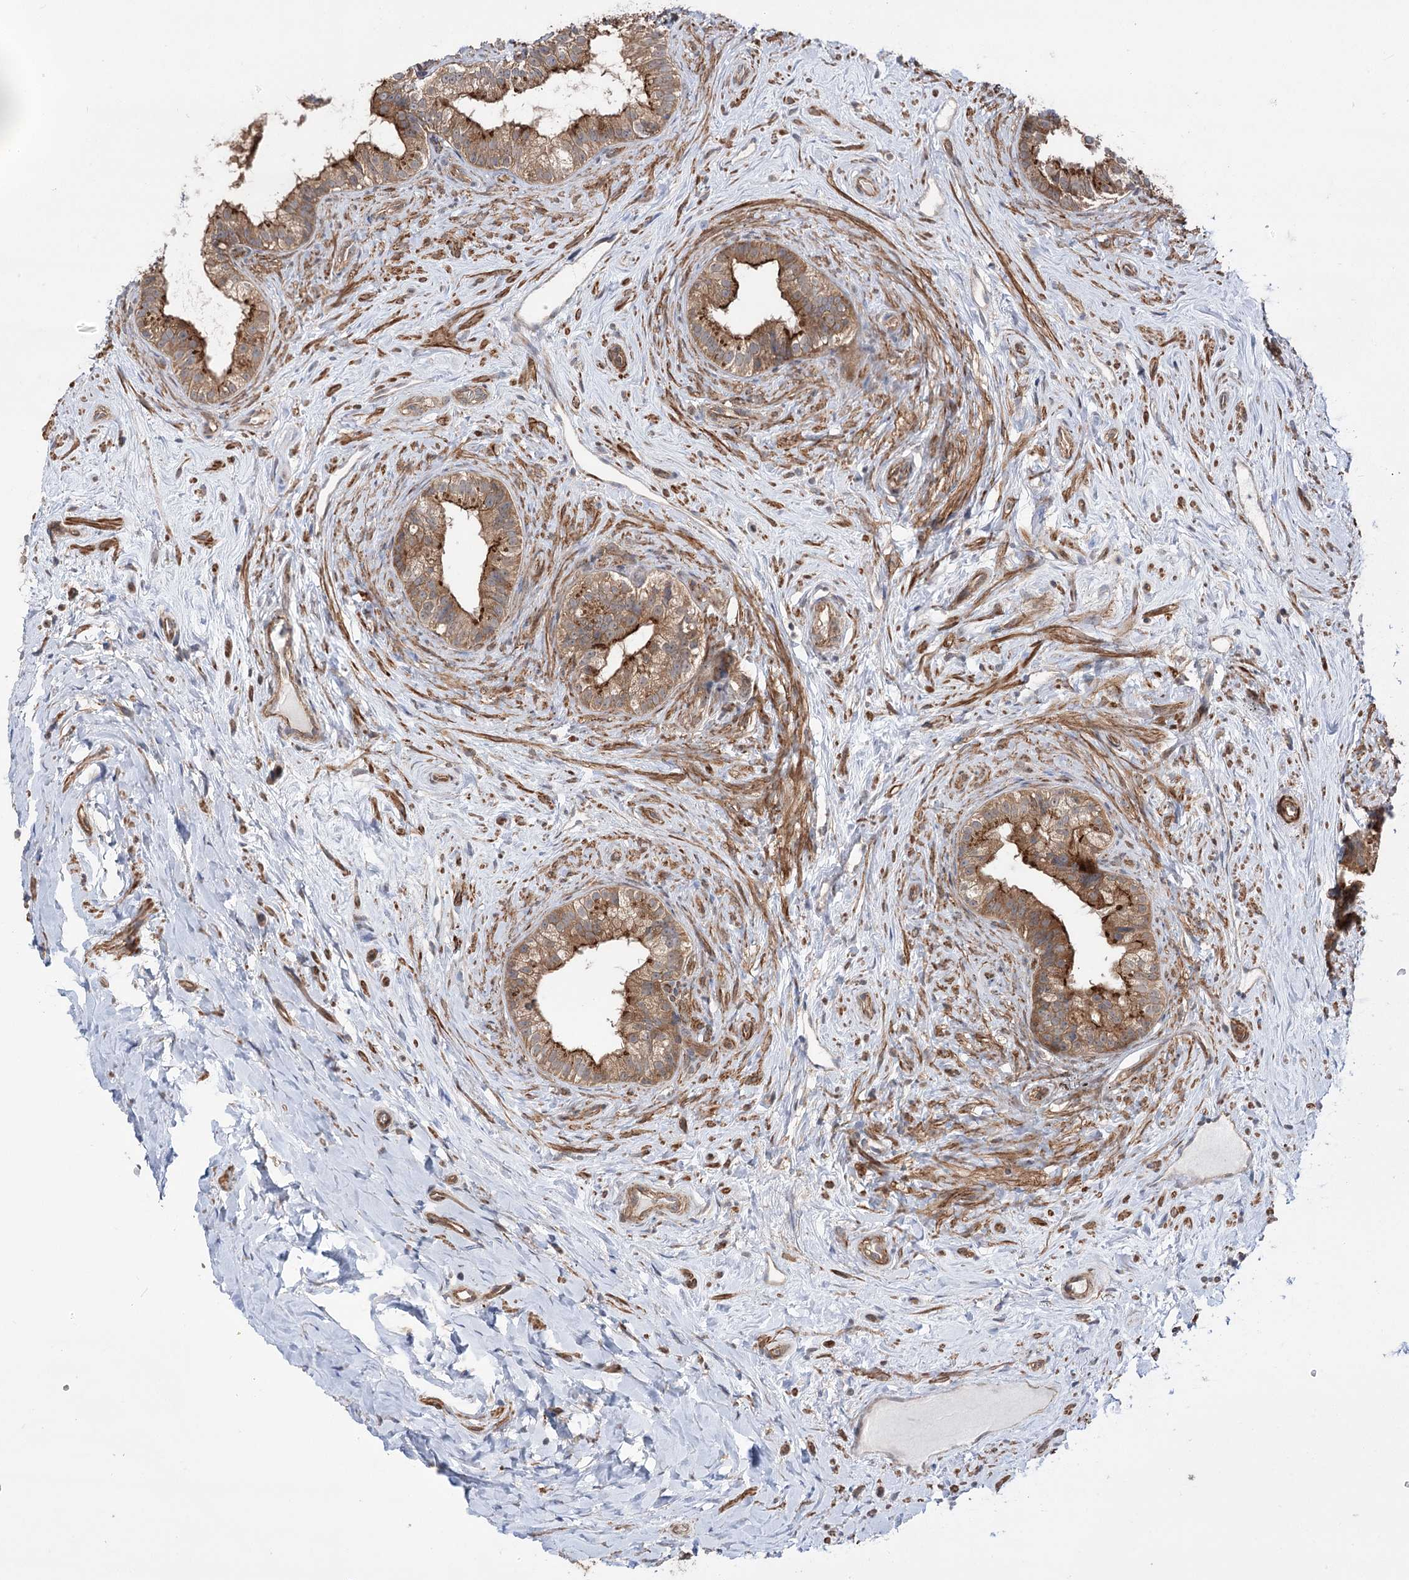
{"staining": {"intensity": "moderate", "quantity": ">75%", "location": "cytoplasmic/membranous"}, "tissue": "epididymis", "cell_type": "Glandular cells", "image_type": "normal", "snomed": [{"axis": "morphology", "description": "Normal tissue, NOS"}, {"axis": "topography", "description": "Epididymis"}], "caption": "Brown immunohistochemical staining in normal epididymis shows moderate cytoplasmic/membranous expression in approximately >75% of glandular cells. (DAB (3,3'-diaminobenzidine) IHC with brightfield microscopy, high magnification).", "gene": "VPS37B", "patient": {"sex": "male", "age": 84}}